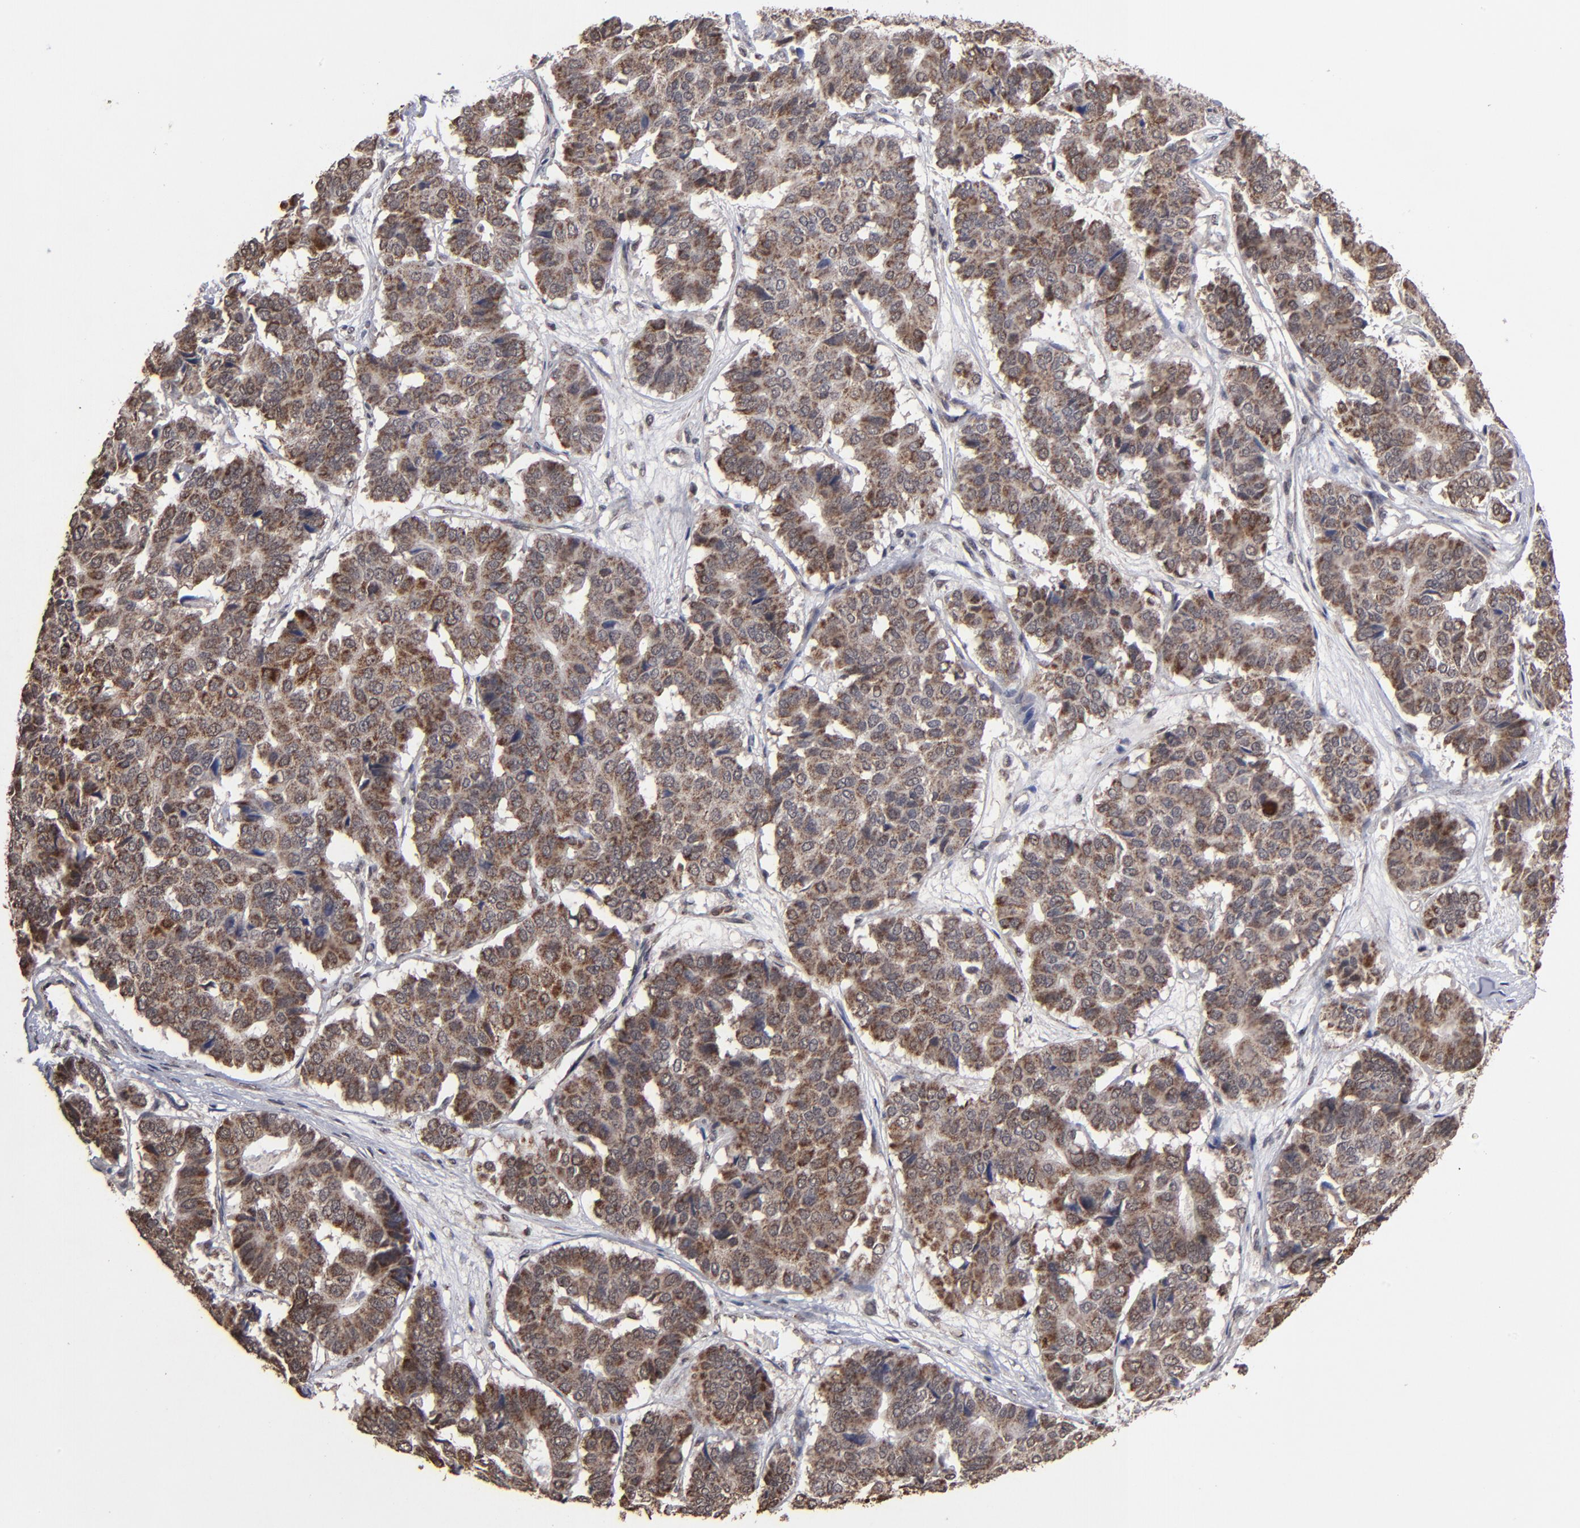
{"staining": {"intensity": "moderate", "quantity": ">75%", "location": "cytoplasmic/membranous"}, "tissue": "pancreatic cancer", "cell_type": "Tumor cells", "image_type": "cancer", "snomed": [{"axis": "morphology", "description": "Adenocarcinoma, NOS"}, {"axis": "topography", "description": "Pancreas"}], "caption": "High-power microscopy captured an immunohistochemistry micrograph of pancreatic cancer, revealing moderate cytoplasmic/membranous staining in approximately >75% of tumor cells.", "gene": "BNIP3", "patient": {"sex": "male", "age": 50}}